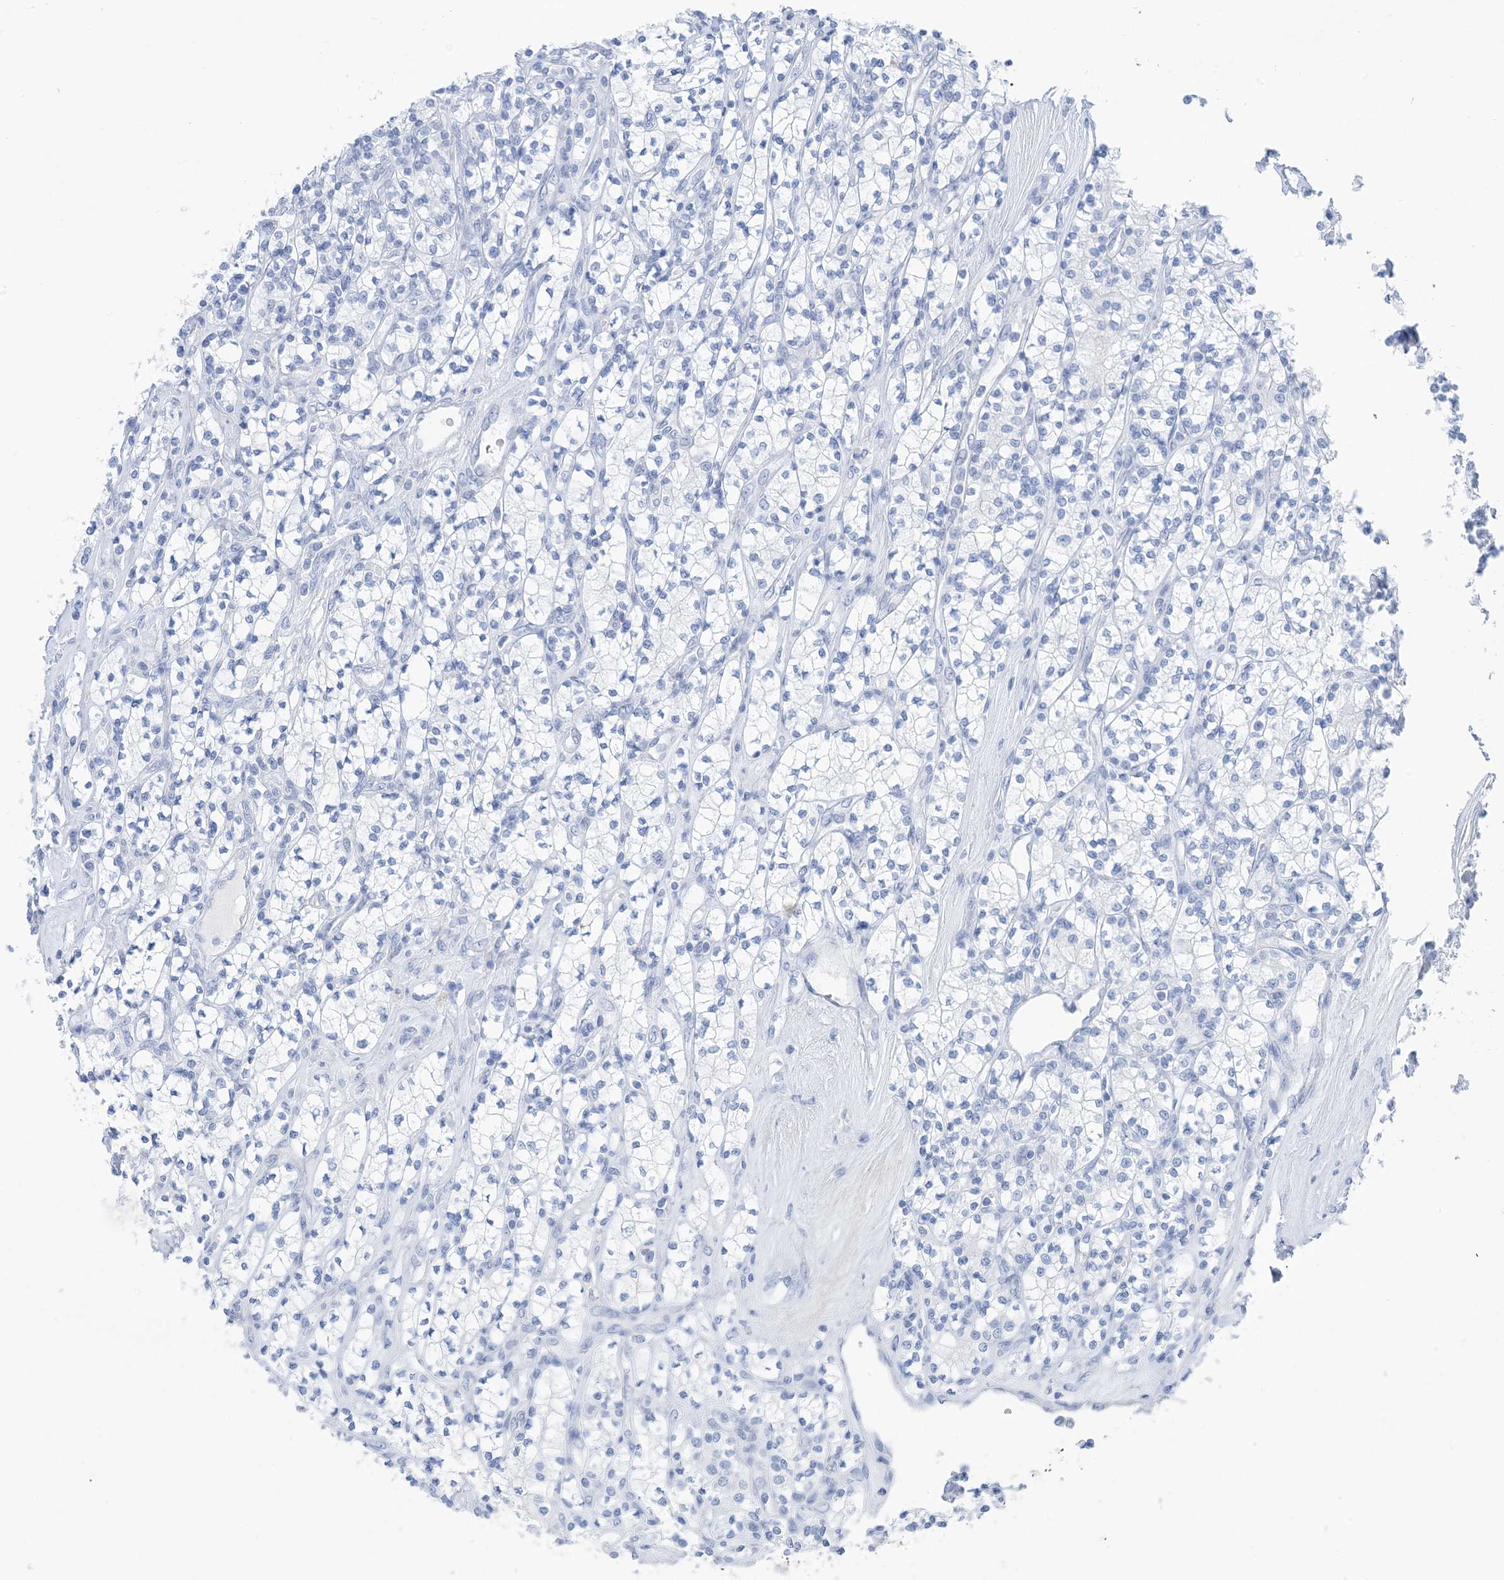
{"staining": {"intensity": "negative", "quantity": "none", "location": "none"}, "tissue": "renal cancer", "cell_type": "Tumor cells", "image_type": "cancer", "snomed": [{"axis": "morphology", "description": "Adenocarcinoma, NOS"}, {"axis": "topography", "description": "Kidney"}], "caption": "The photomicrograph exhibits no staining of tumor cells in renal cancer.", "gene": "SH3YL1", "patient": {"sex": "male", "age": 77}}